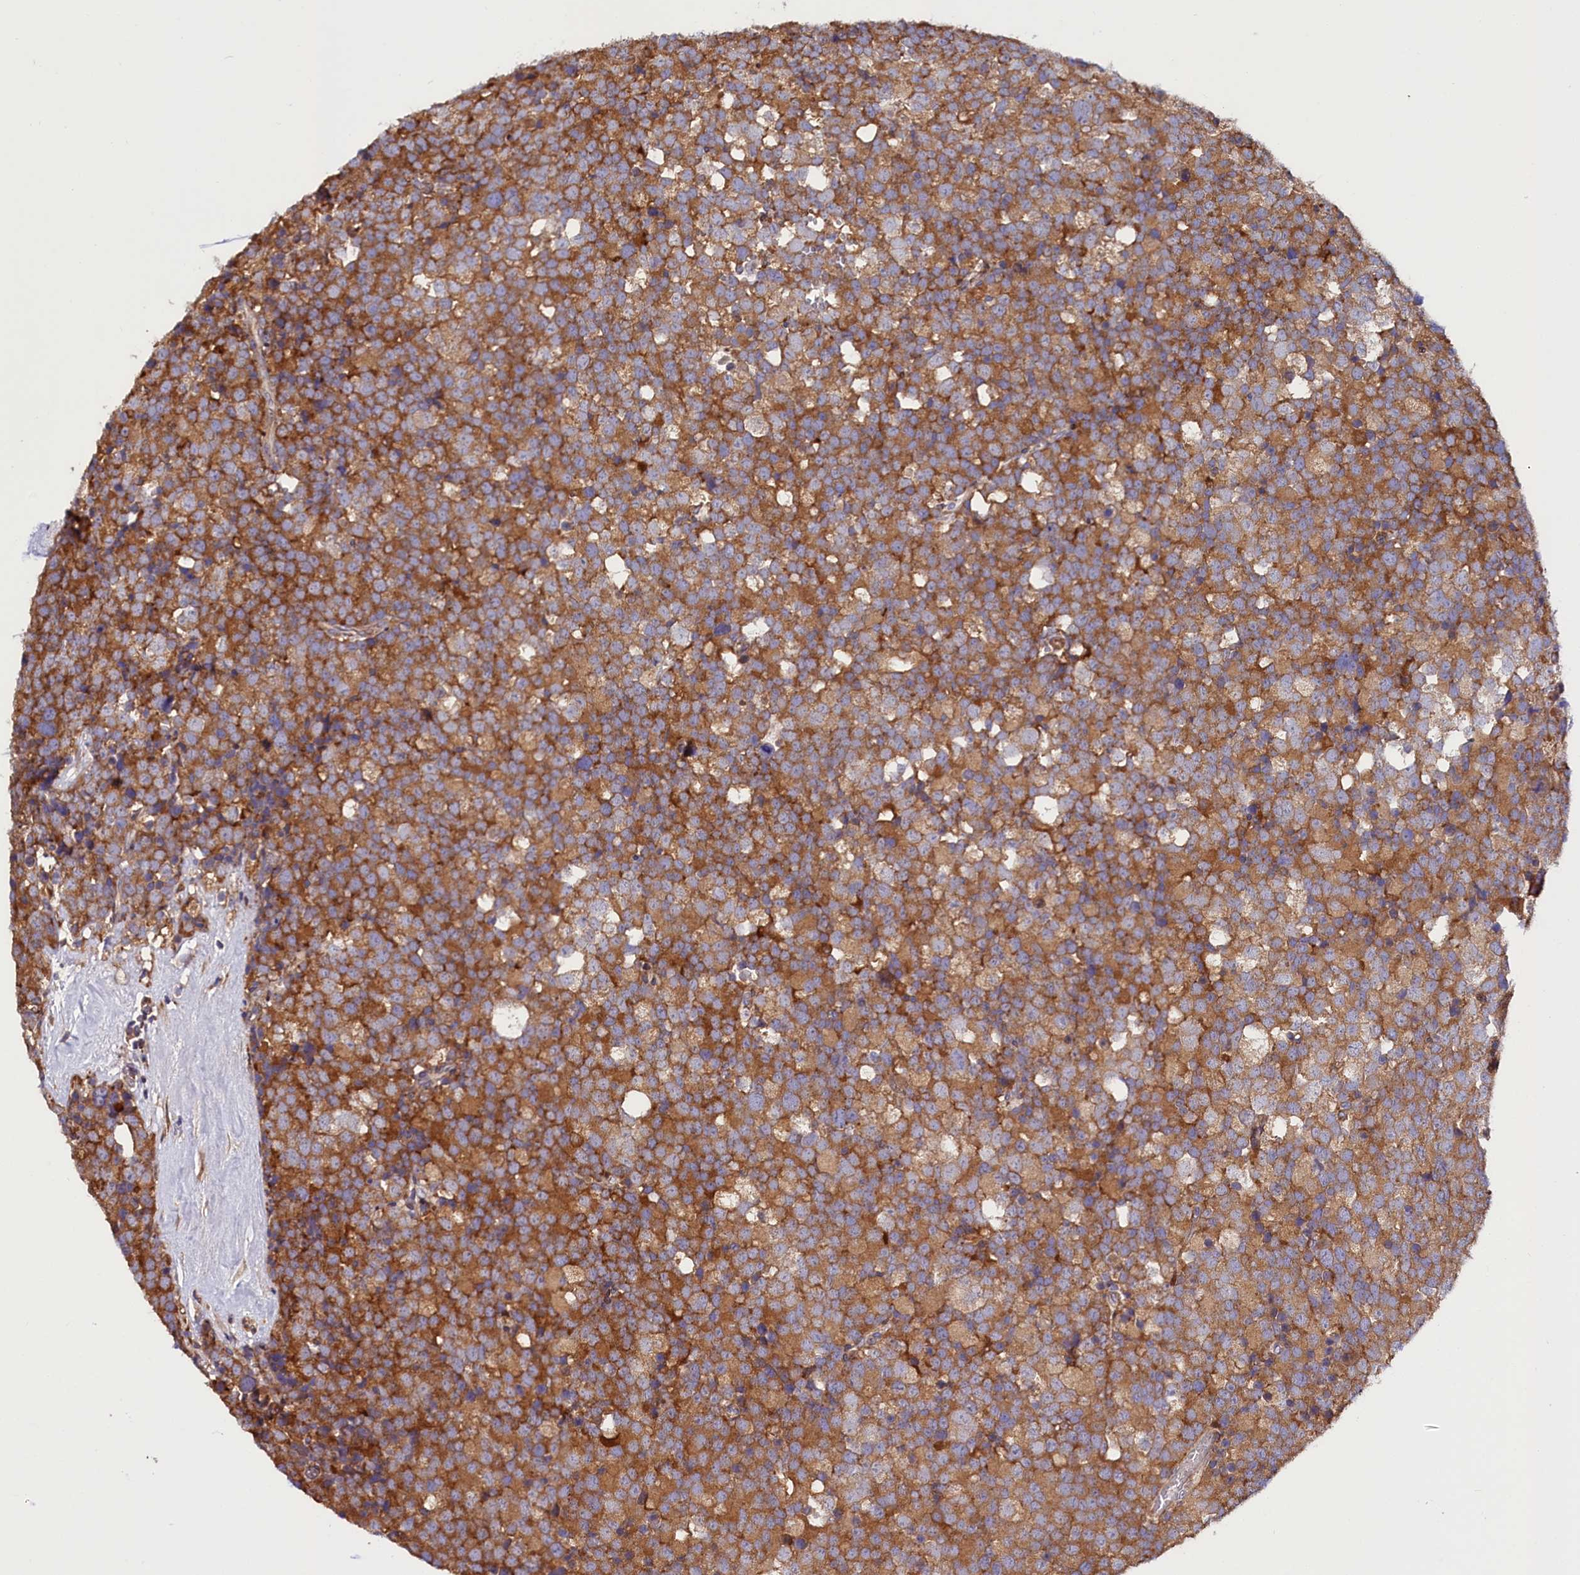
{"staining": {"intensity": "moderate", "quantity": ">75%", "location": "cytoplasmic/membranous"}, "tissue": "testis cancer", "cell_type": "Tumor cells", "image_type": "cancer", "snomed": [{"axis": "morphology", "description": "Seminoma, NOS"}, {"axis": "topography", "description": "Testis"}], "caption": "The micrograph reveals immunohistochemical staining of testis cancer. There is moderate cytoplasmic/membranous positivity is identified in about >75% of tumor cells. The staining was performed using DAB to visualize the protein expression in brown, while the nuclei were stained in blue with hematoxylin (Magnification: 20x).", "gene": "PDZRN3", "patient": {"sex": "male", "age": 71}}